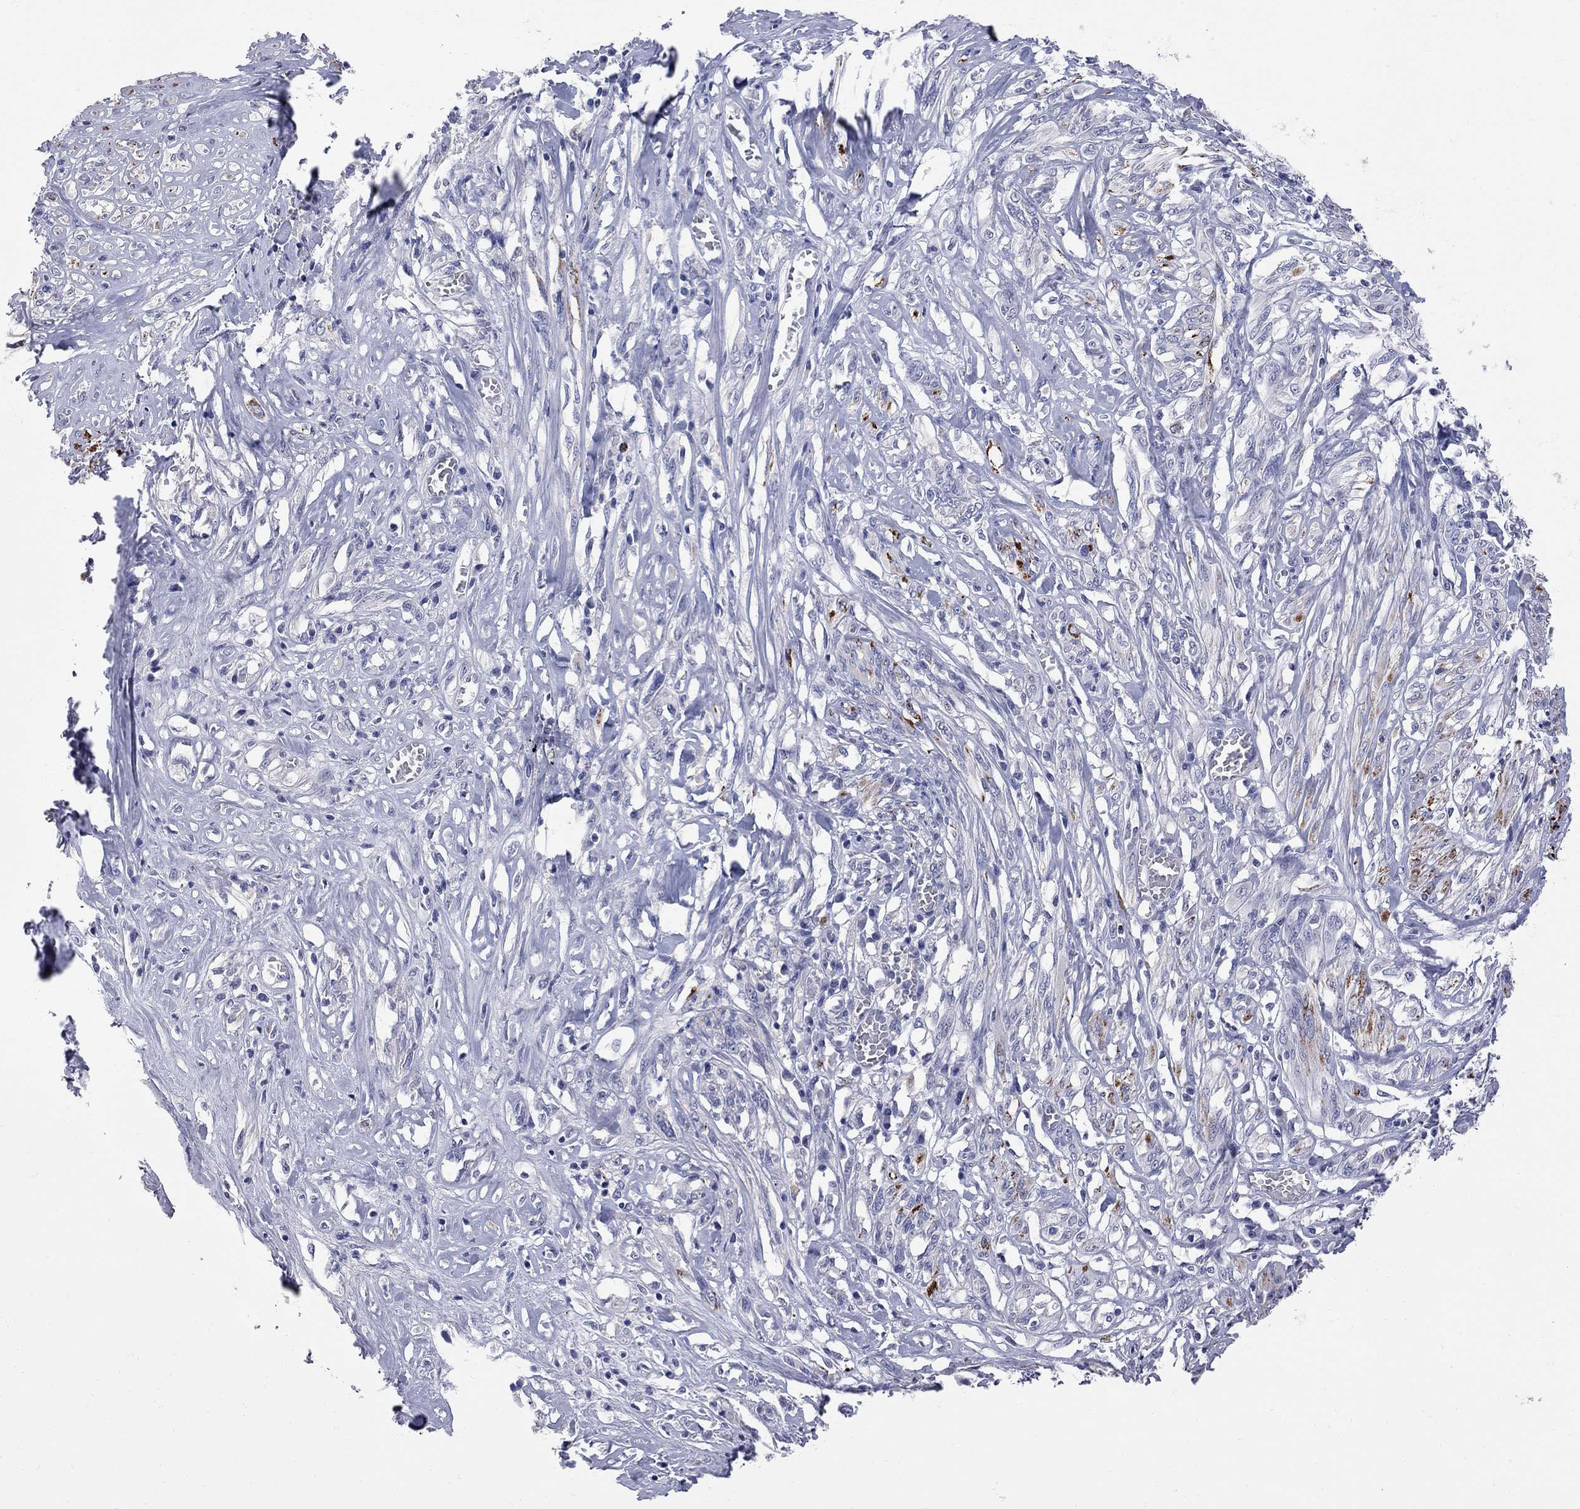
{"staining": {"intensity": "negative", "quantity": "none", "location": "none"}, "tissue": "melanoma", "cell_type": "Tumor cells", "image_type": "cancer", "snomed": [{"axis": "morphology", "description": "Malignant melanoma, NOS"}, {"axis": "topography", "description": "Skin"}], "caption": "A micrograph of human malignant melanoma is negative for staining in tumor cells.", "gene": "FAM221B", "patient": {"sex": "female", "age": 91}}